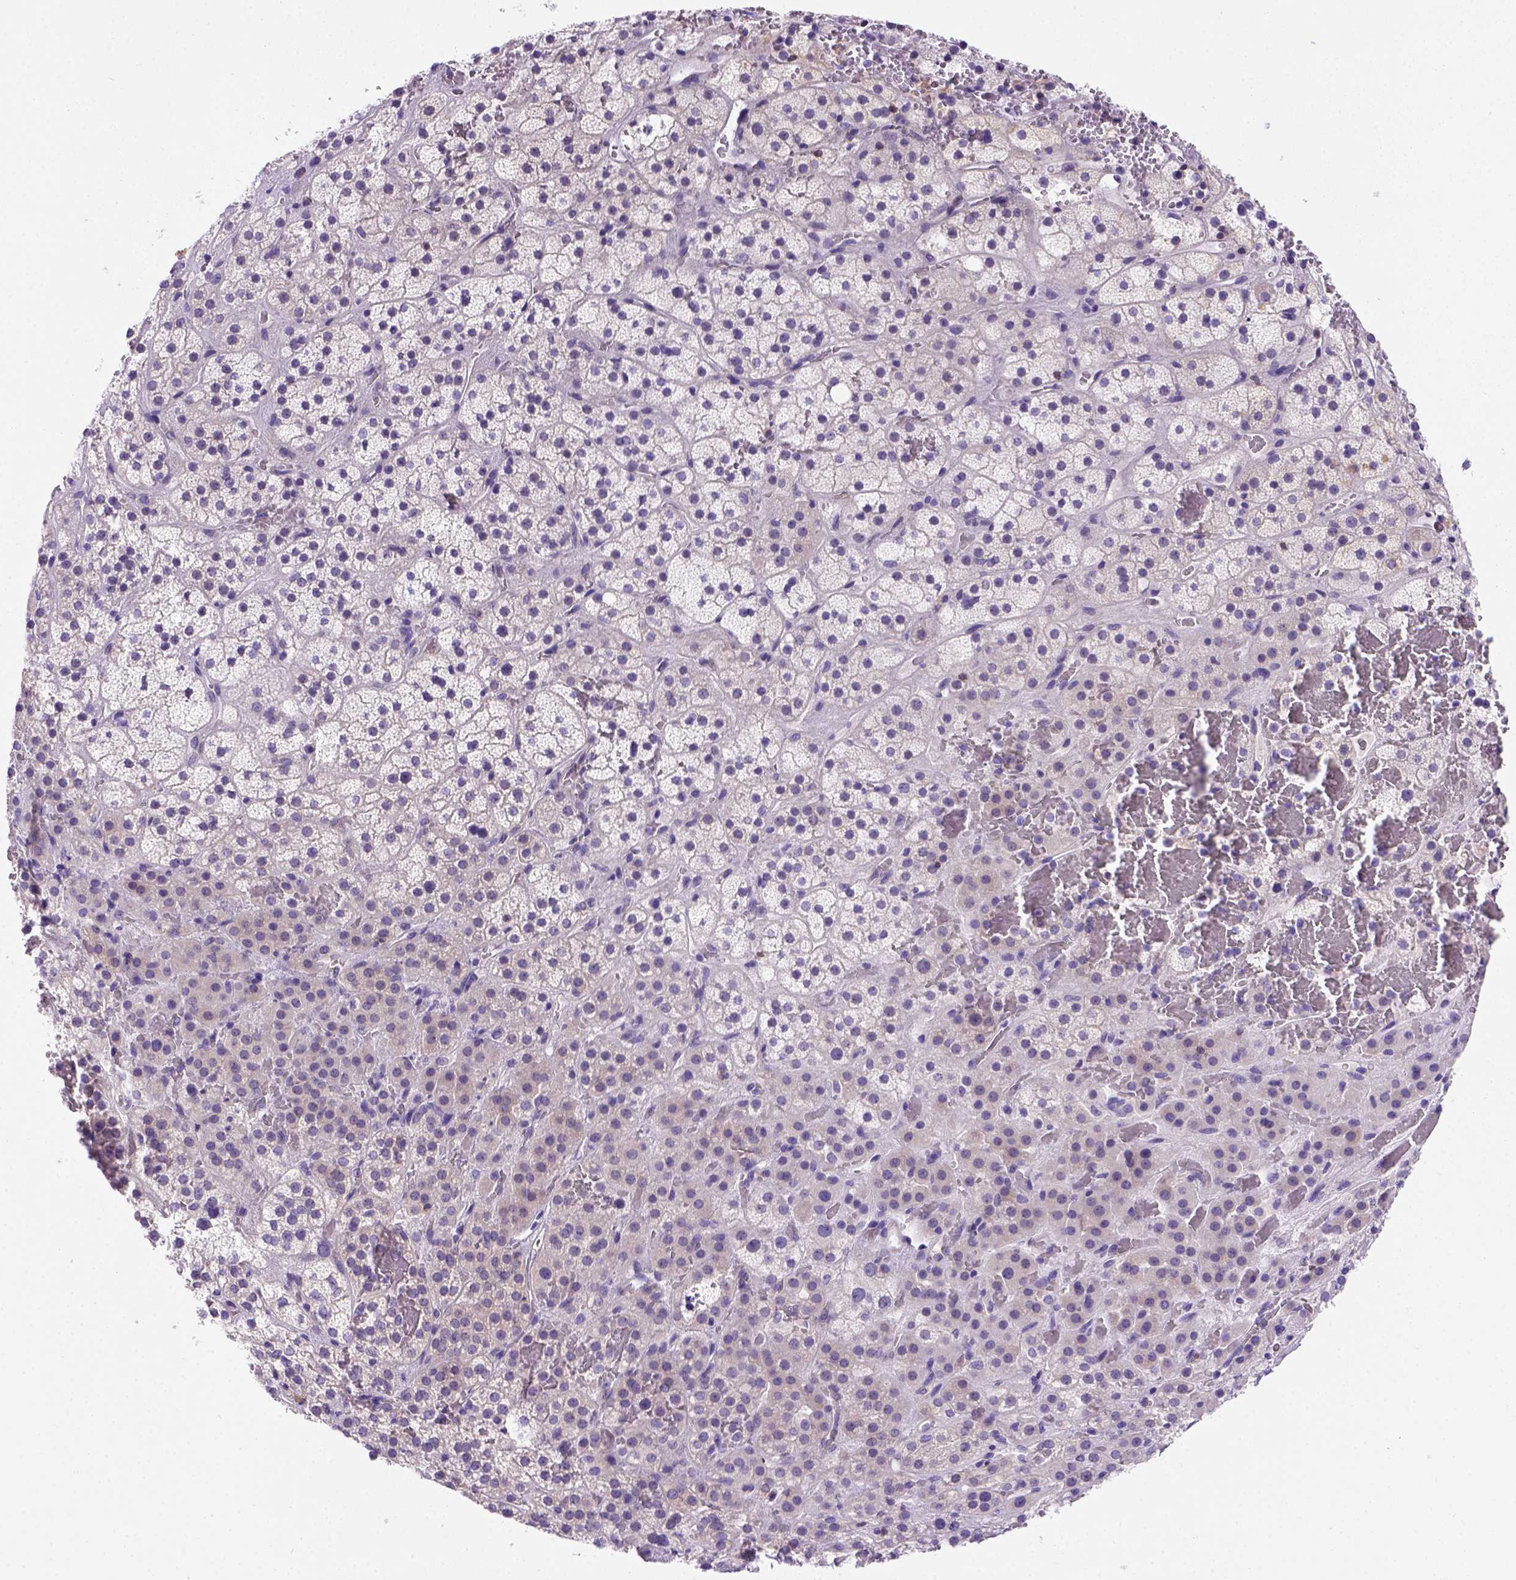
{"staining": {"intensity": "moderate", "quantity": "<25%", "location": "cytoplasmic/membranous"}, "tissue": "adrenal gland", "cell_type": "Glandular cells", "image_type": "normal", "snomed": [{"axis": "morphology", "description": "Normal tissue, NOS"}, {"axis": "topography", "description": "Adrenal gland"}], "caption": "An immunohistochemistry micrograph of unremarkable tissue is shown. Protein staining in brown highlights moderate cytoplasmic/membranous positivity in adrenal gland within glandular cells.", "gene": "FOXI1", "patient": {"sex": "male", "age": 57}}